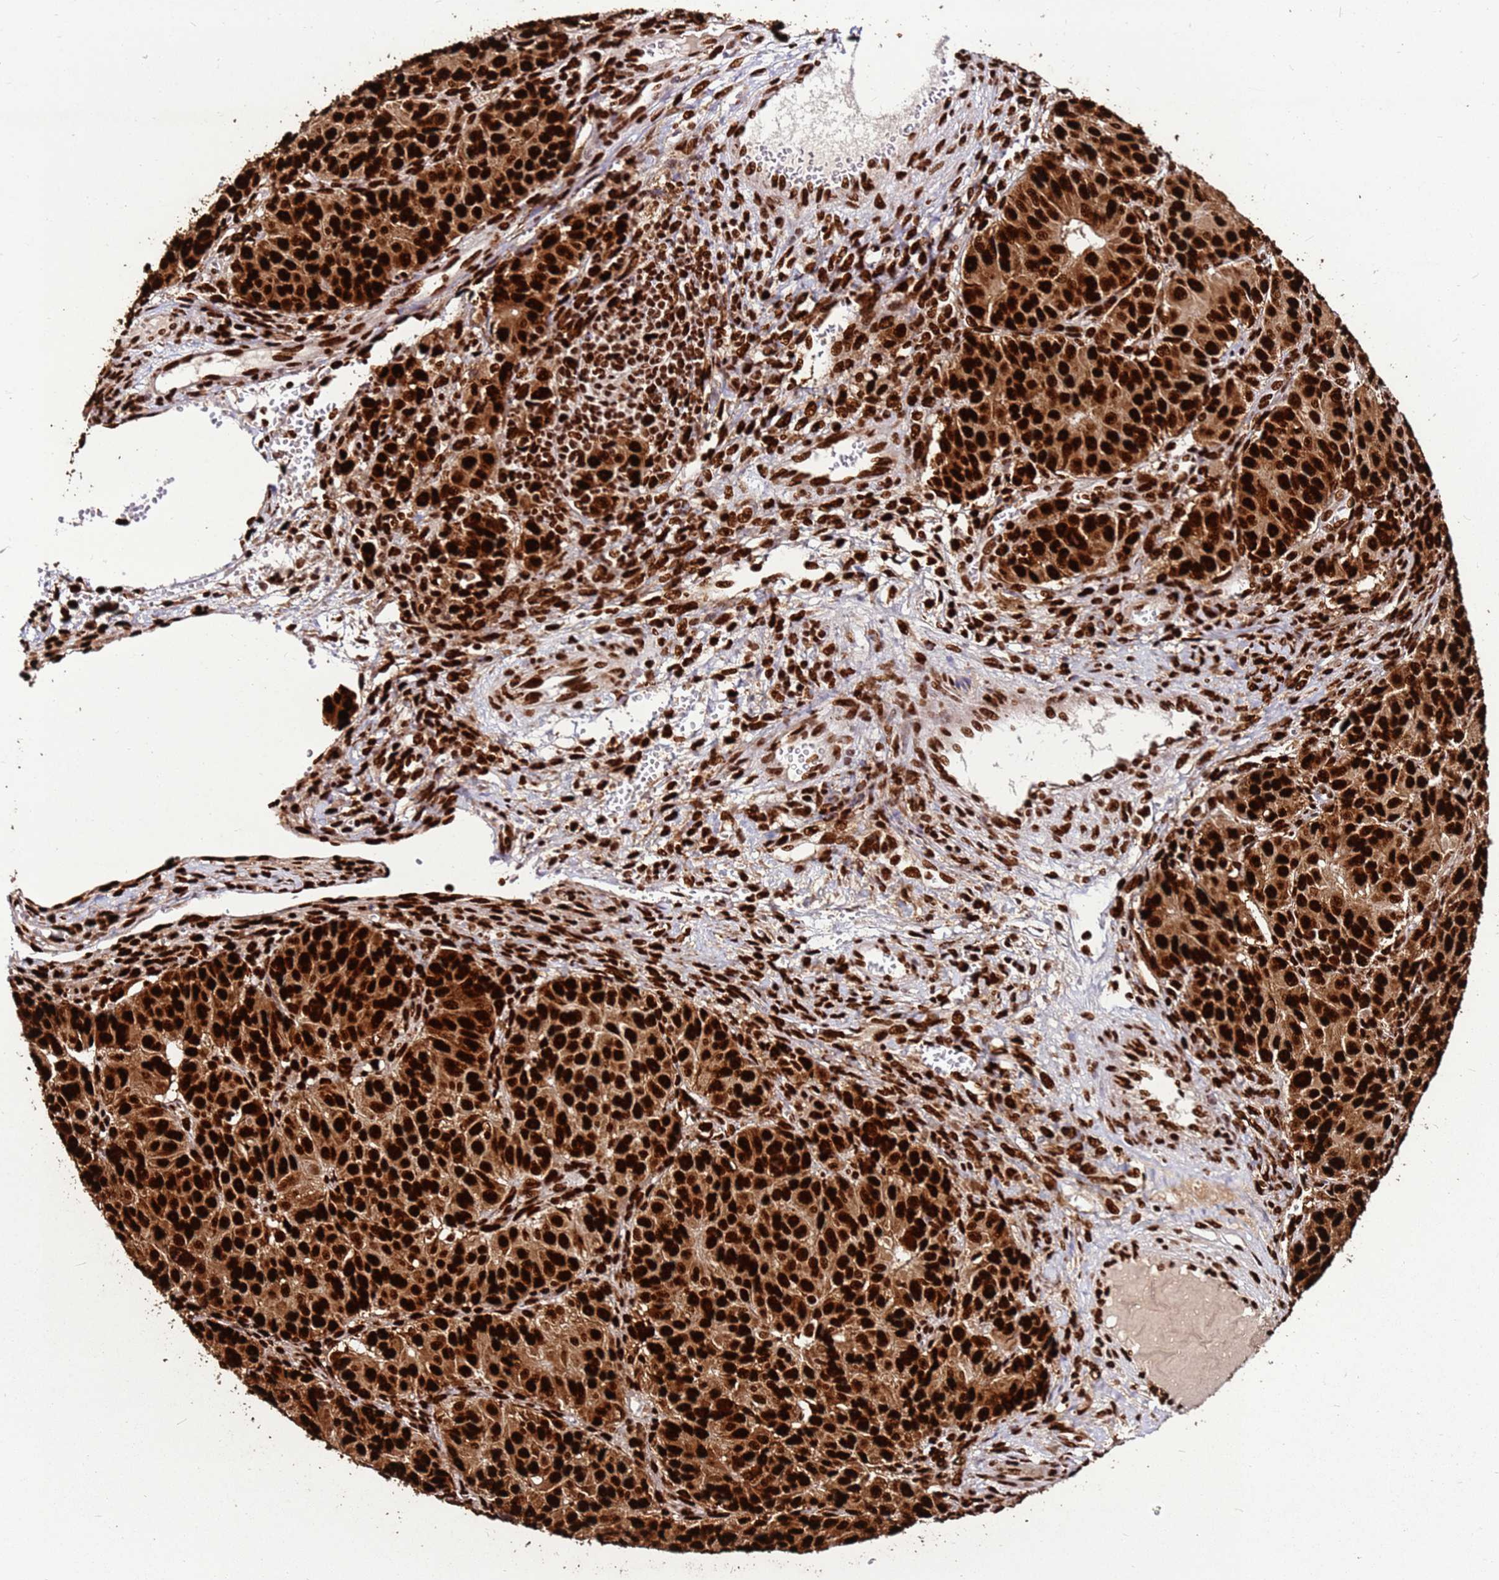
{"staining": {"intensity": "strong", "quantity": ">75%", "location": "nuclear"}, "tissue": "ovarian cancer", "cell_type": "Tumor cells", "image_type": "cancer", "snomed": [{"axis": "morphology", "description": "Carcinoma, endometroid"}, {"axis": "topography", "description": "Ovary"}], "caption": "This micrograph demonstrates endometroid carcinoma (ovarian) stained with immunohistochemistry (IHC) to label a protein in brown. The nuclear of tumor cells show strong positivity for the protein. Nuclei are counter-stained blue.", "gene": "HNRNPAB", "patient": {"sex": "female", "age": 51}}